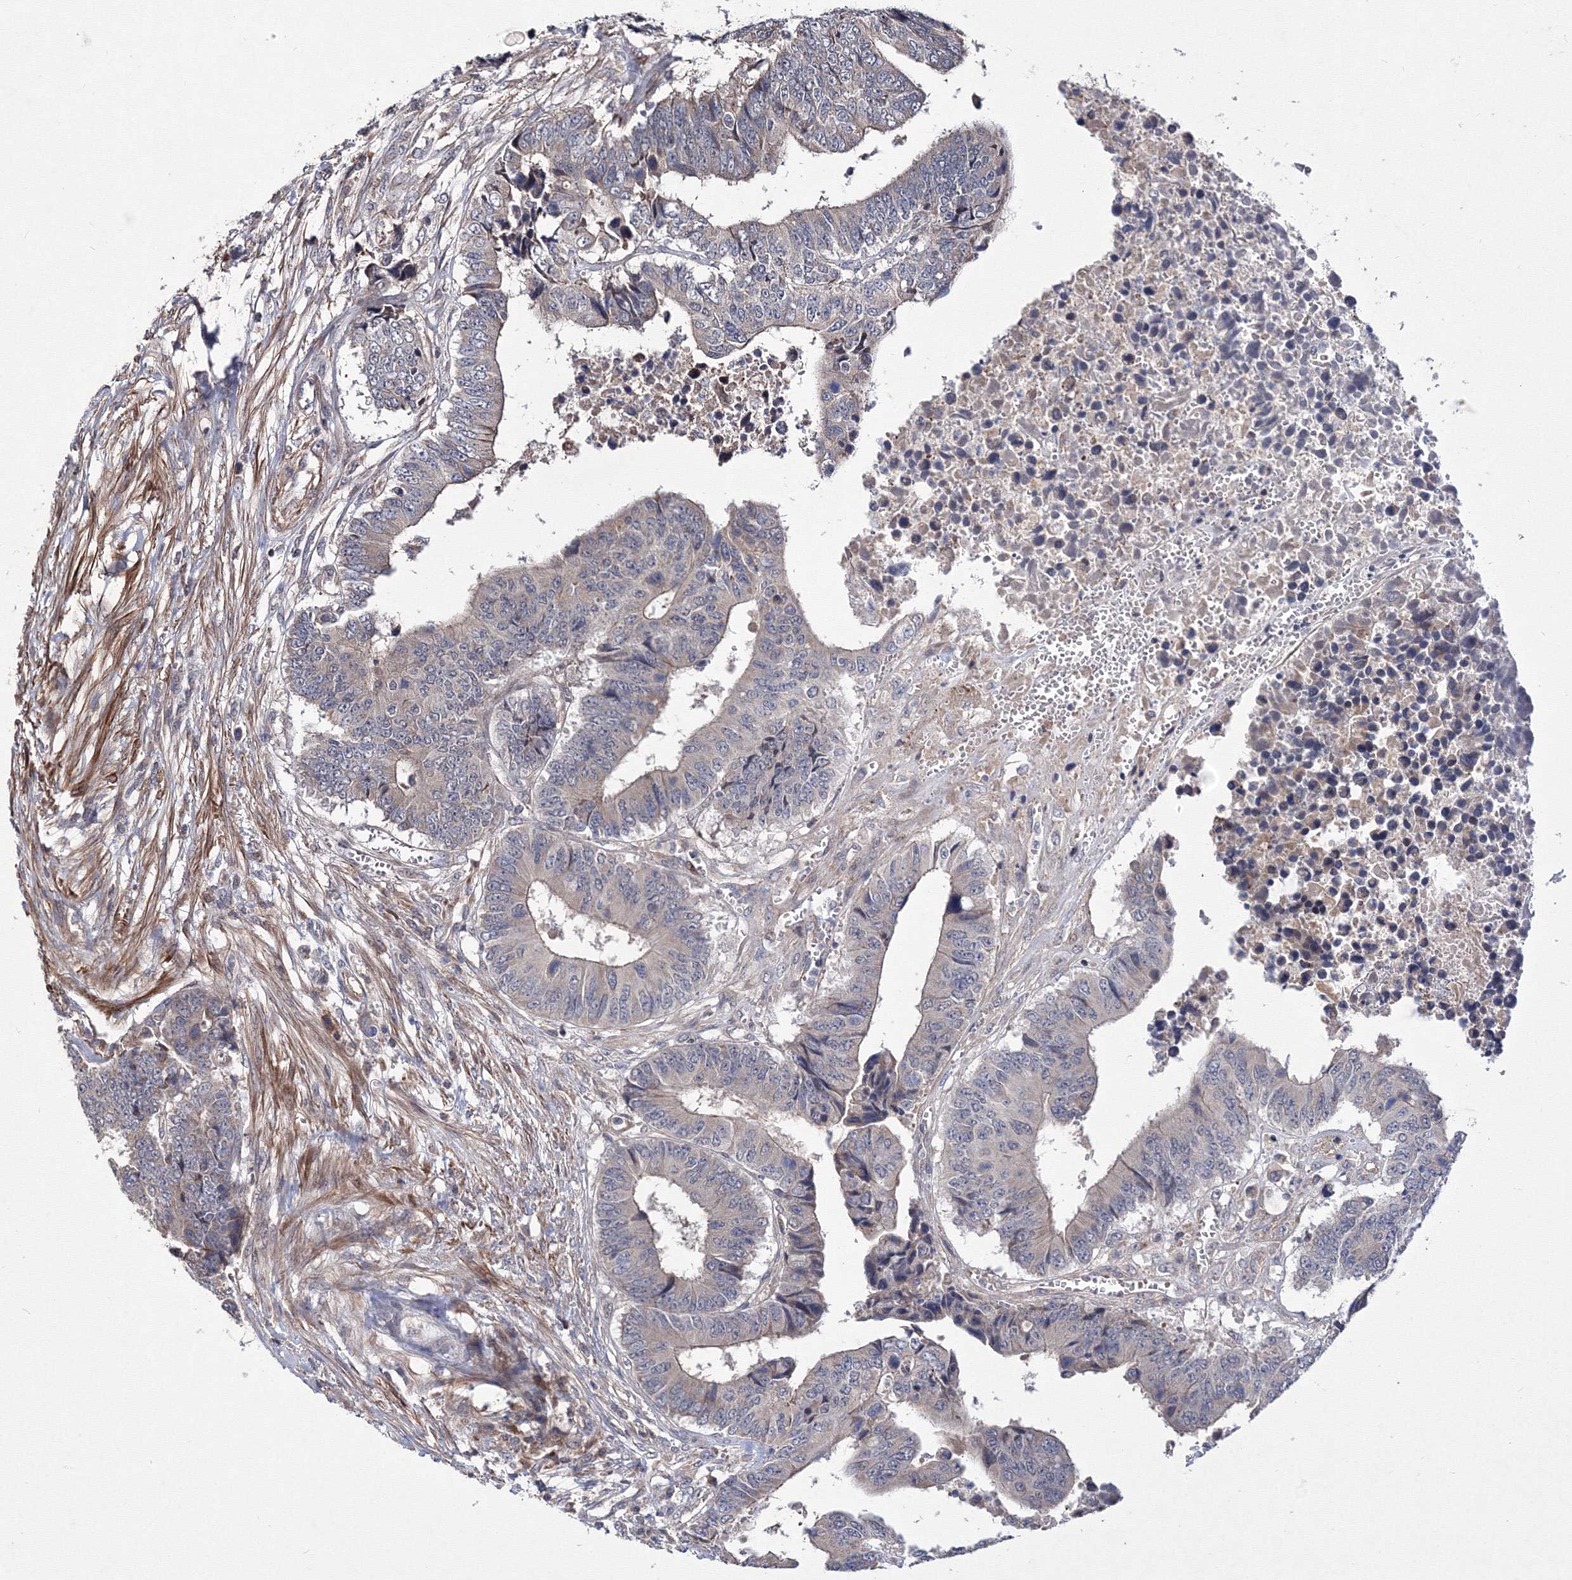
{"staining": {"intensity": "negative", "quantity": "none", "location": "none"}, "tissue": "colorectal cancer", "cell_type": "Tumor cells", "image_type": "cancer", "snomed": [{"axis": "morphology", "description": "Adenocarcinoma, NOS"}, {"axis": "topography", "description": "Rectum"}], "caption": "Adenocarcinoma (colorectal) was stained to show a protein in brown. There is no significant positivity in tumor cells.", "gene": "PPP2R2B", "patient": {"sex": "male", "age": 84}}